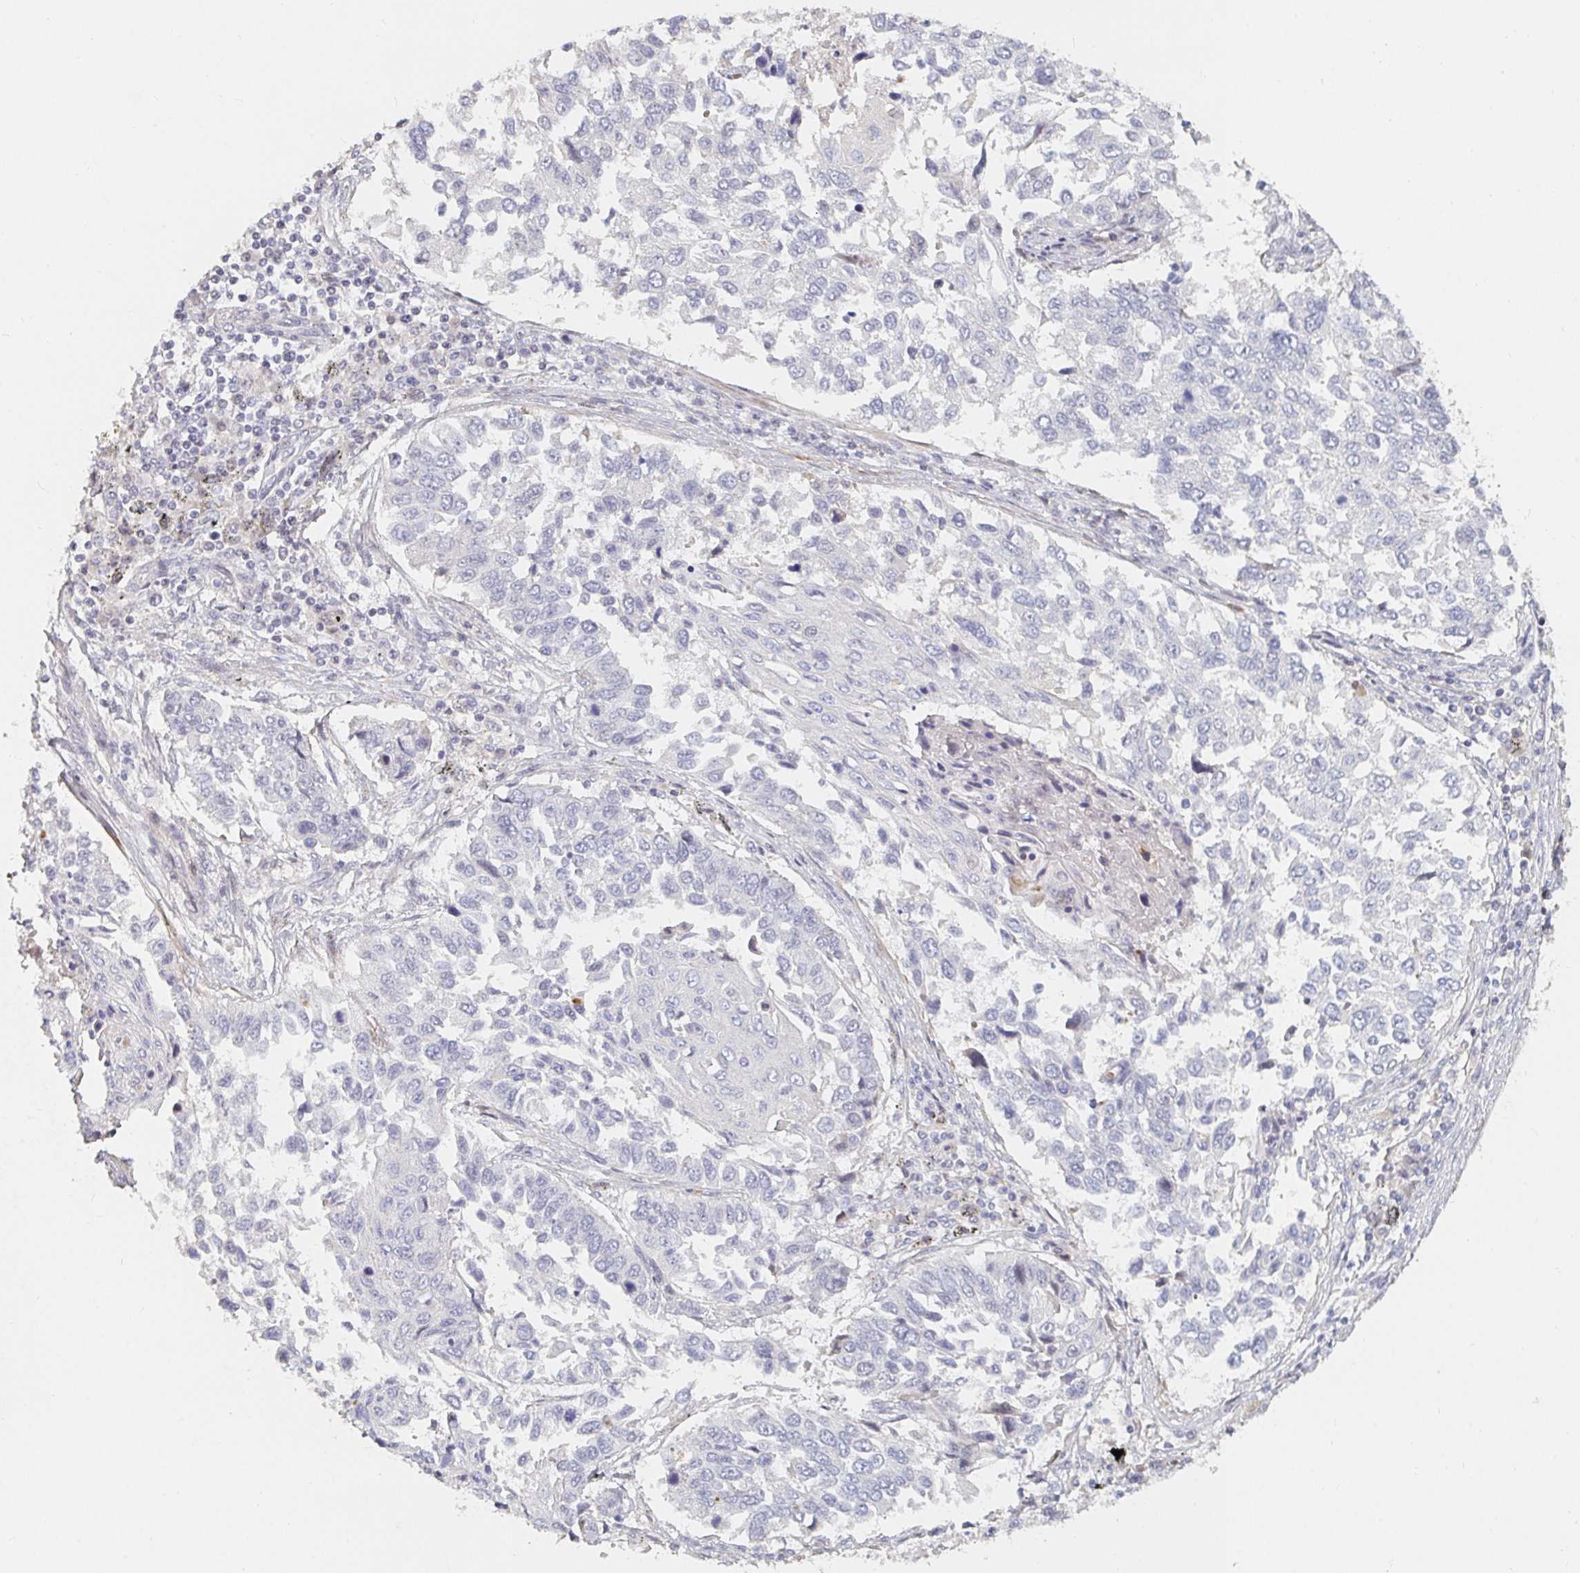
{"staining": {"intensity": "negative", "quantity": "none", "location": "none"}, "tissue": "lung cancer", "cell_type": "Tumor cells", "image_type": "cancer", "snomed": [{"axis": "morphology", "description": "Squamous cell carcinoma, NOS"}, {"axis": "topography", "description": "Lung"}], "caption": "Tumor cells are negative for protein expression in human lung cancer. Brightfield microscopy of IHC stained with DAB (brown) and hematoxylin (blue), captured at high magnification.", "gene": "NME9", "patient": {"sex": "male", "age": 62}}